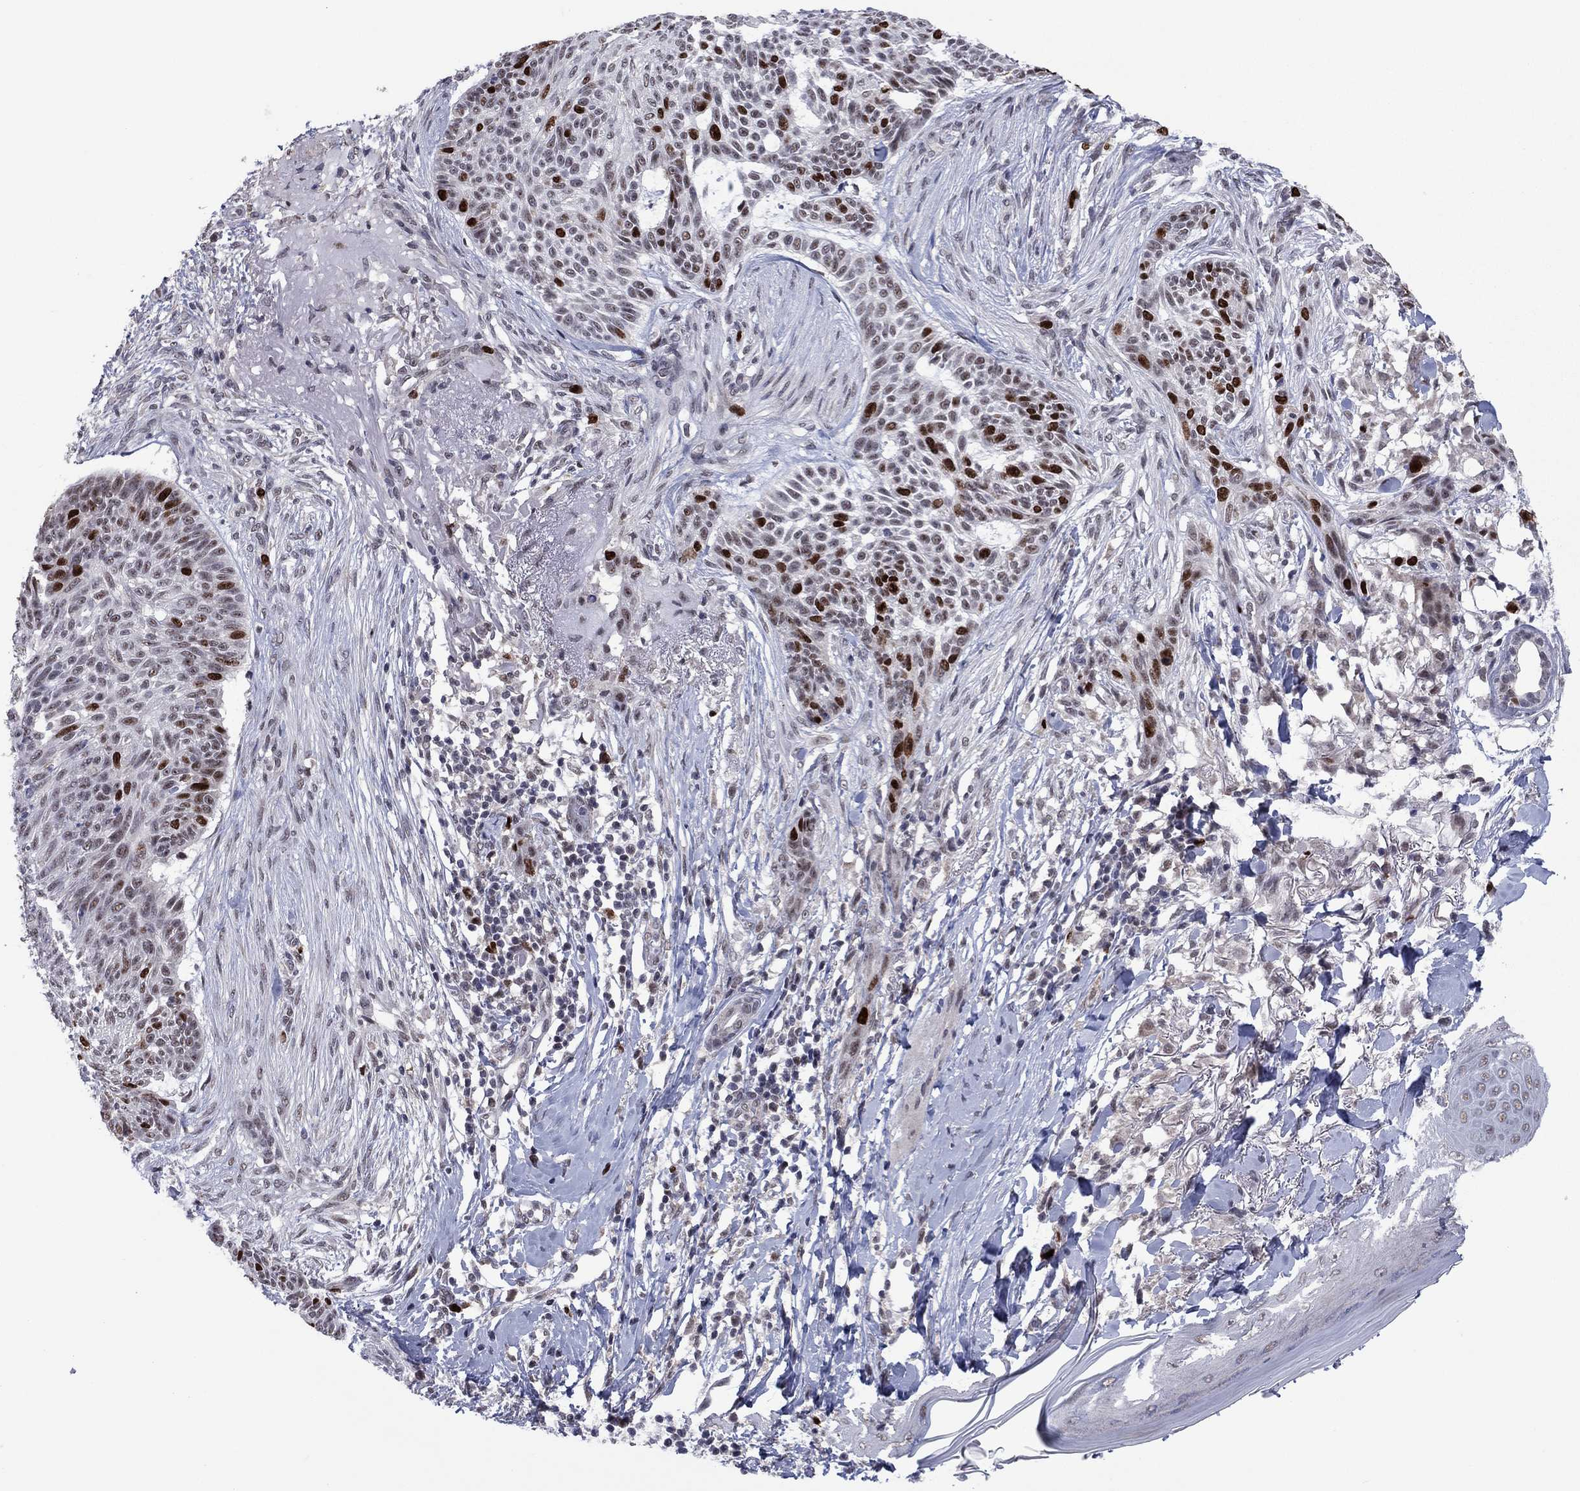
{"staining": {"intensity": "strong", "quantity": "25%-75%", "location": "nuclear"}, "tissue": "skin cancer", "cell_type": "Tumor cells", "image_type": "cancer", "snomed": [{"axis": "morphology", "description": "Normal tissue, NOS"}, {"axis": "morphology", "description": "Basal cell carcinoma"}, {"axis": "topography", "description": "Skin"}], "caption": "The immunohistochemical stain shows strong nuclear staining in tumor cells of basal cell carcinoma (skin) tissue.", "gene": "CDCA5", "patient": {"sex": "male", "age": 84}}